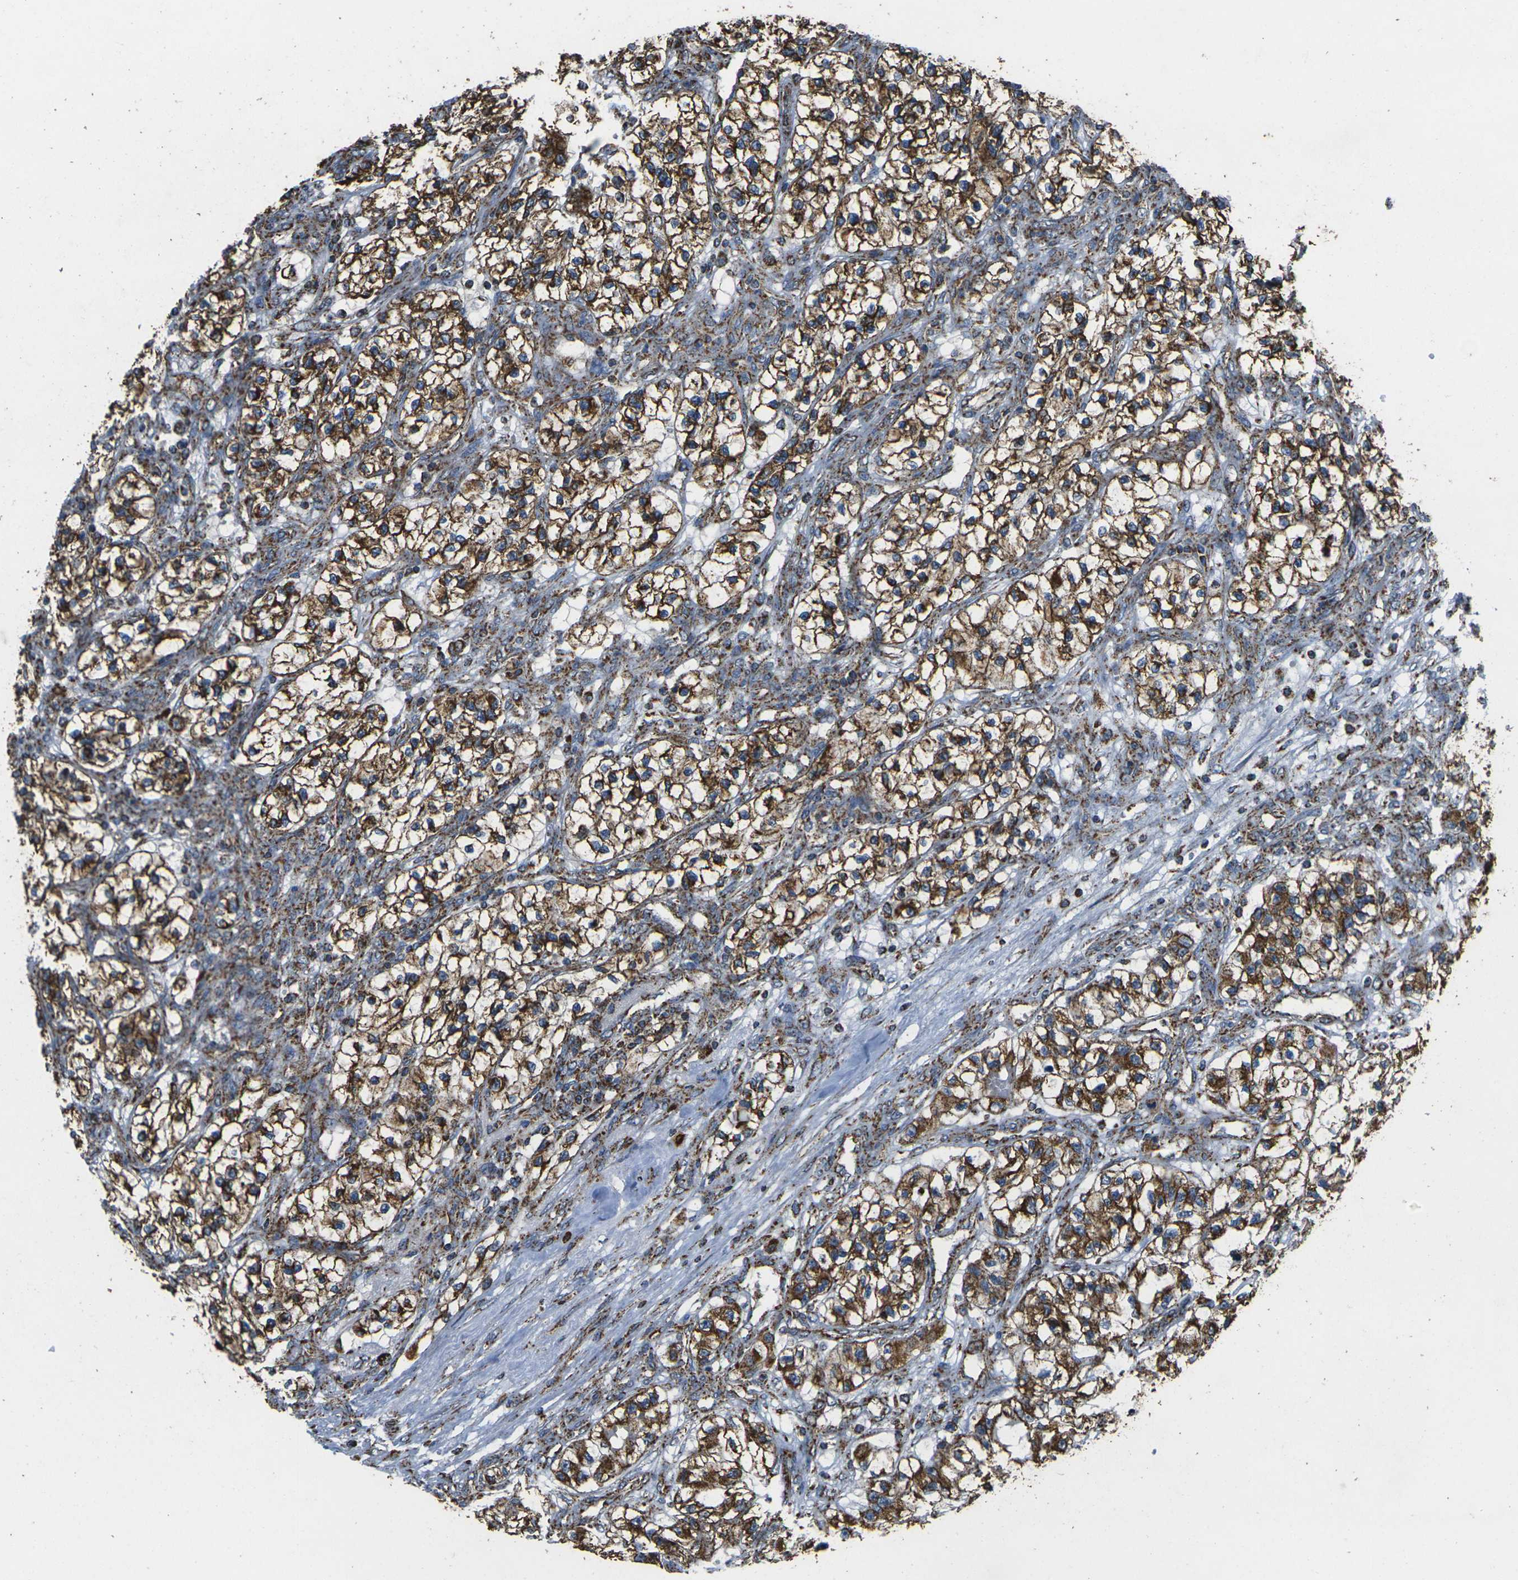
{"staining": {"intensity": "strong", "quantity": ">75%", "location": "cytoplasmic/membranous"}, "tissue": "renal cancer", "cell_type": "Tumor cells", "image_type": "cancer", "snomed": [{"axis": "morphology", "description": "Adenocarcinoma, NOS"}, {"axis": "topography", "description": "Kidney"}], "caption": "Immunohistochemistry staining of renal adenocarcinoma, which exhibits high levels of strong cytoplasmic/membranous positivity in about >75% of tumor cells indicating strong cytoplasmic/membranous protein expression. The staining was performed using DAB (brown) for protein detection and nuclei were counterstained in hematoxylin (blue).", "gene": "KLHL5", "patient": {"sex": "female", "age": 57}}